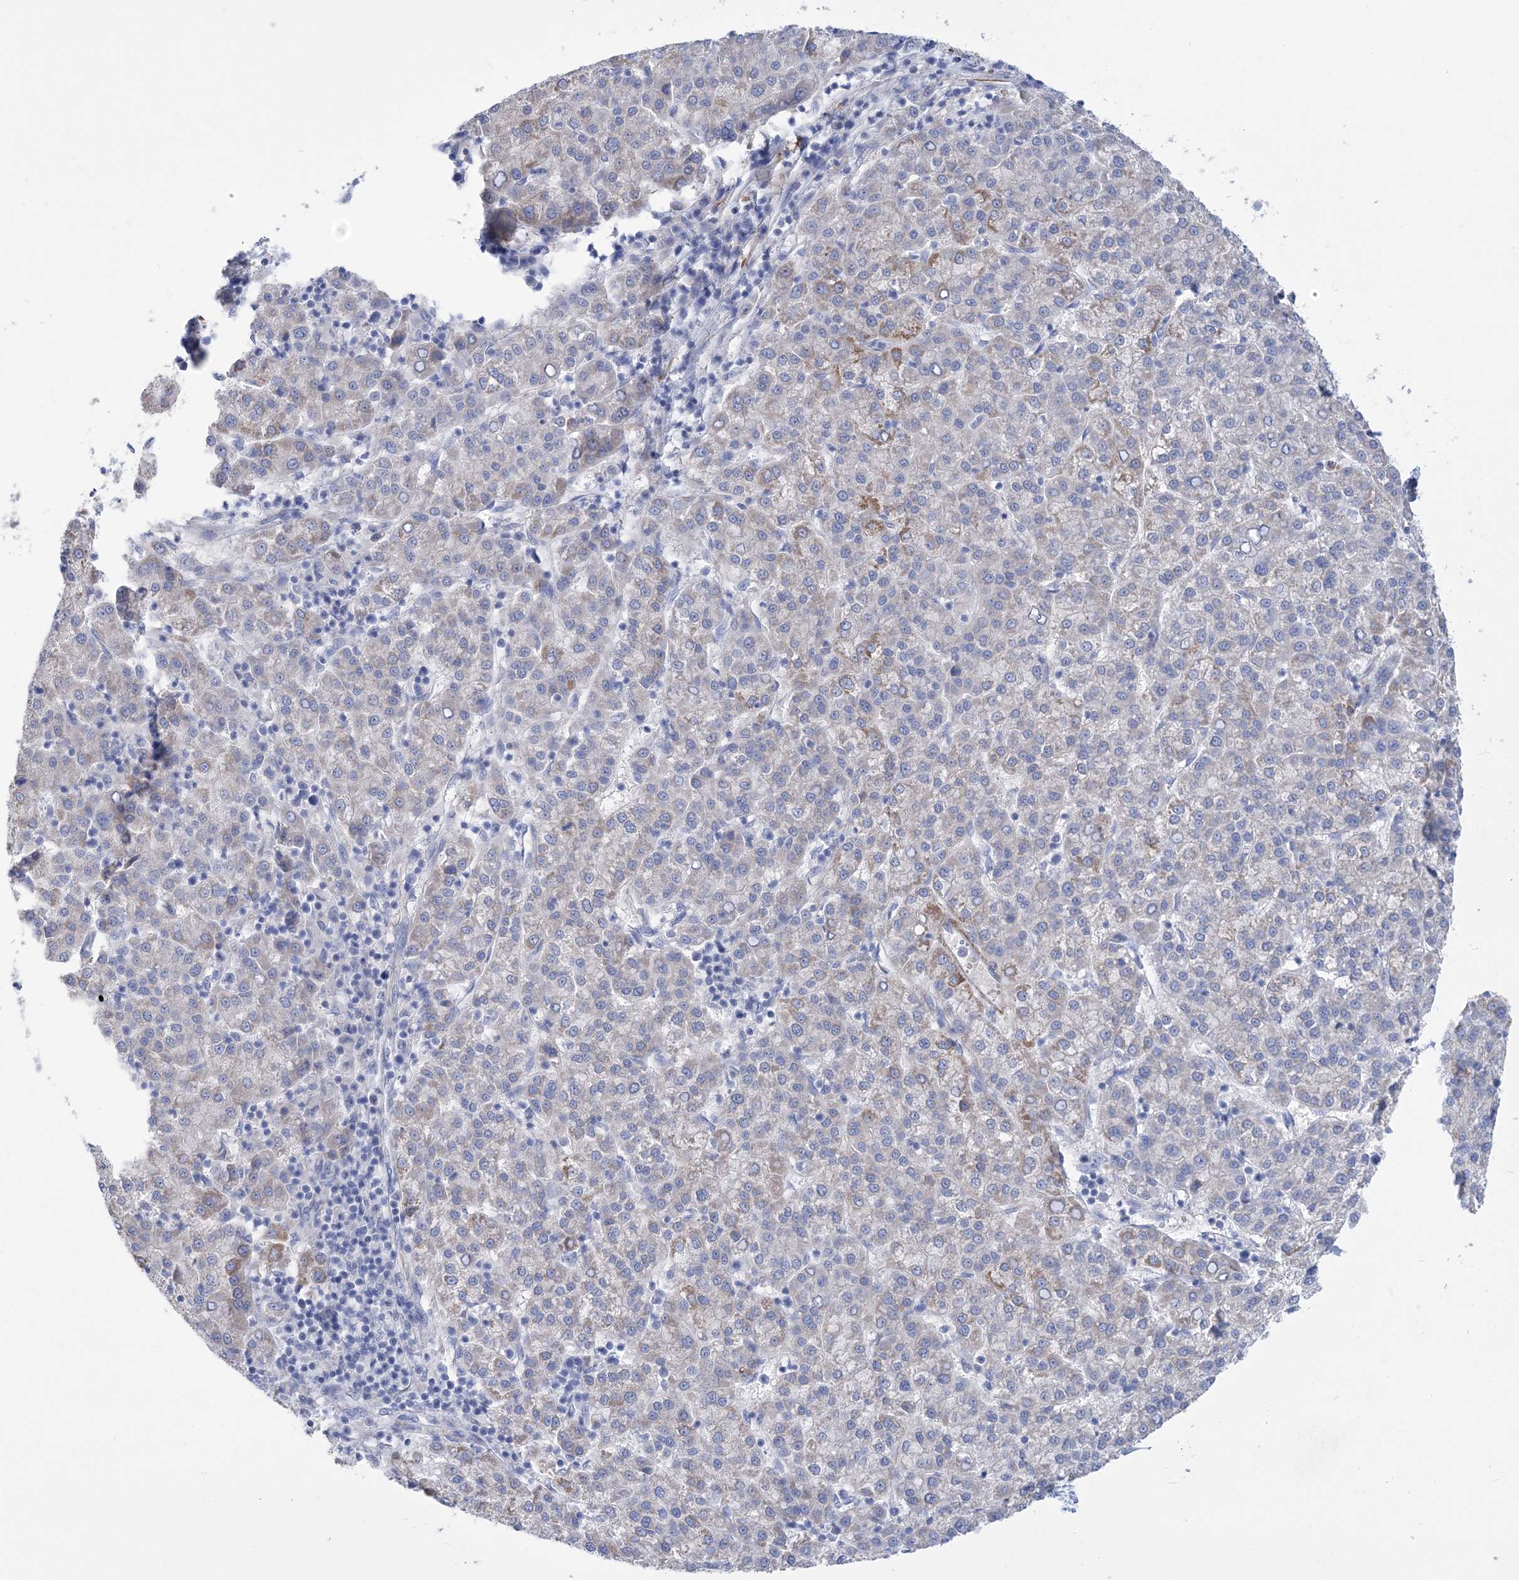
{"staining": {"intensity": "moderate", "quantity": "<25%", "location": "cytoplasmic/membranous"}, "tissue": "liver cancer", "cell_type": "Tumor cells", "image_type": "cancer", "snomed": [{"axis": "morphology", "description": "Carcinoma, Hepatocellular, NOS"}, {"axis": "topography", "description": "Liver"}], "caption": "An image of human hepatocellular carcinoma (liver) stained for a protein shows moderate cytoplasmic/membranous brown staining in tumor cells. Nuclei are stained in blue.", "gene": "WDR74", "patient": {"sex": "female", "age": 58}}